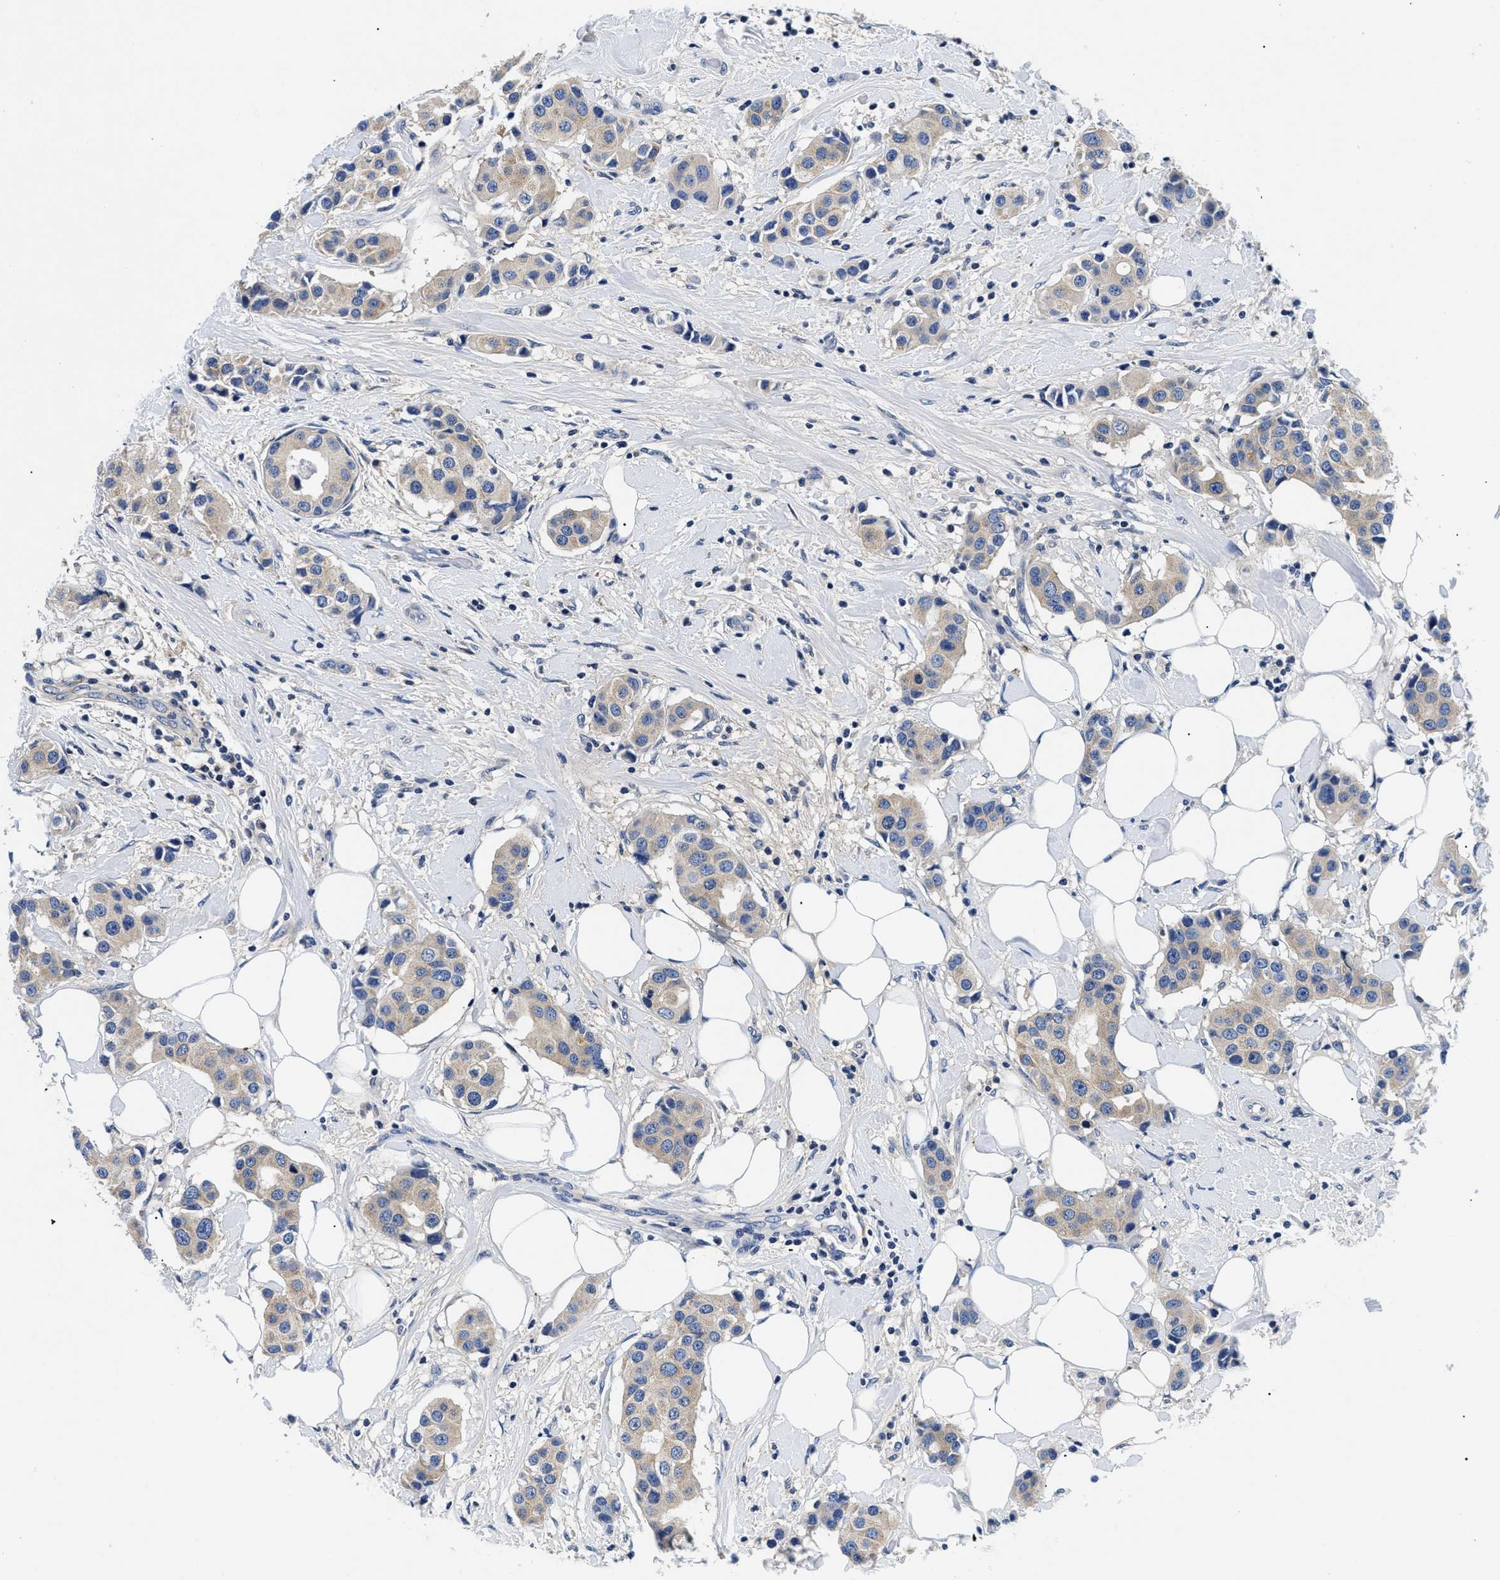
{"staining": {"intensity": "weak", "quantity": ">75%", "location": "cytoplasmic/membranous"}, "tissue": "breast cancer", "cell_type": "Tumor cells", "image_type": "cancer", "snomed": [{"axis": "morphology", "description": "Normal tissue, NOS"}, {"axis": "morphology", "description": "Duct carcinoma"}, {"axis": "topography", "description": "Breast"}], "caption": "Breast cancer was stained to show a protein in brown. There is low levels of weak cytoplasmic/membranous expression in about >75% of tumor cells. (DAB (3,3'-diaminobenzidine) IHC, brown staining for protein, blue staining for nuclei).", "gene": "MEA1", "patient": {"sex": "female", "age": 39}}